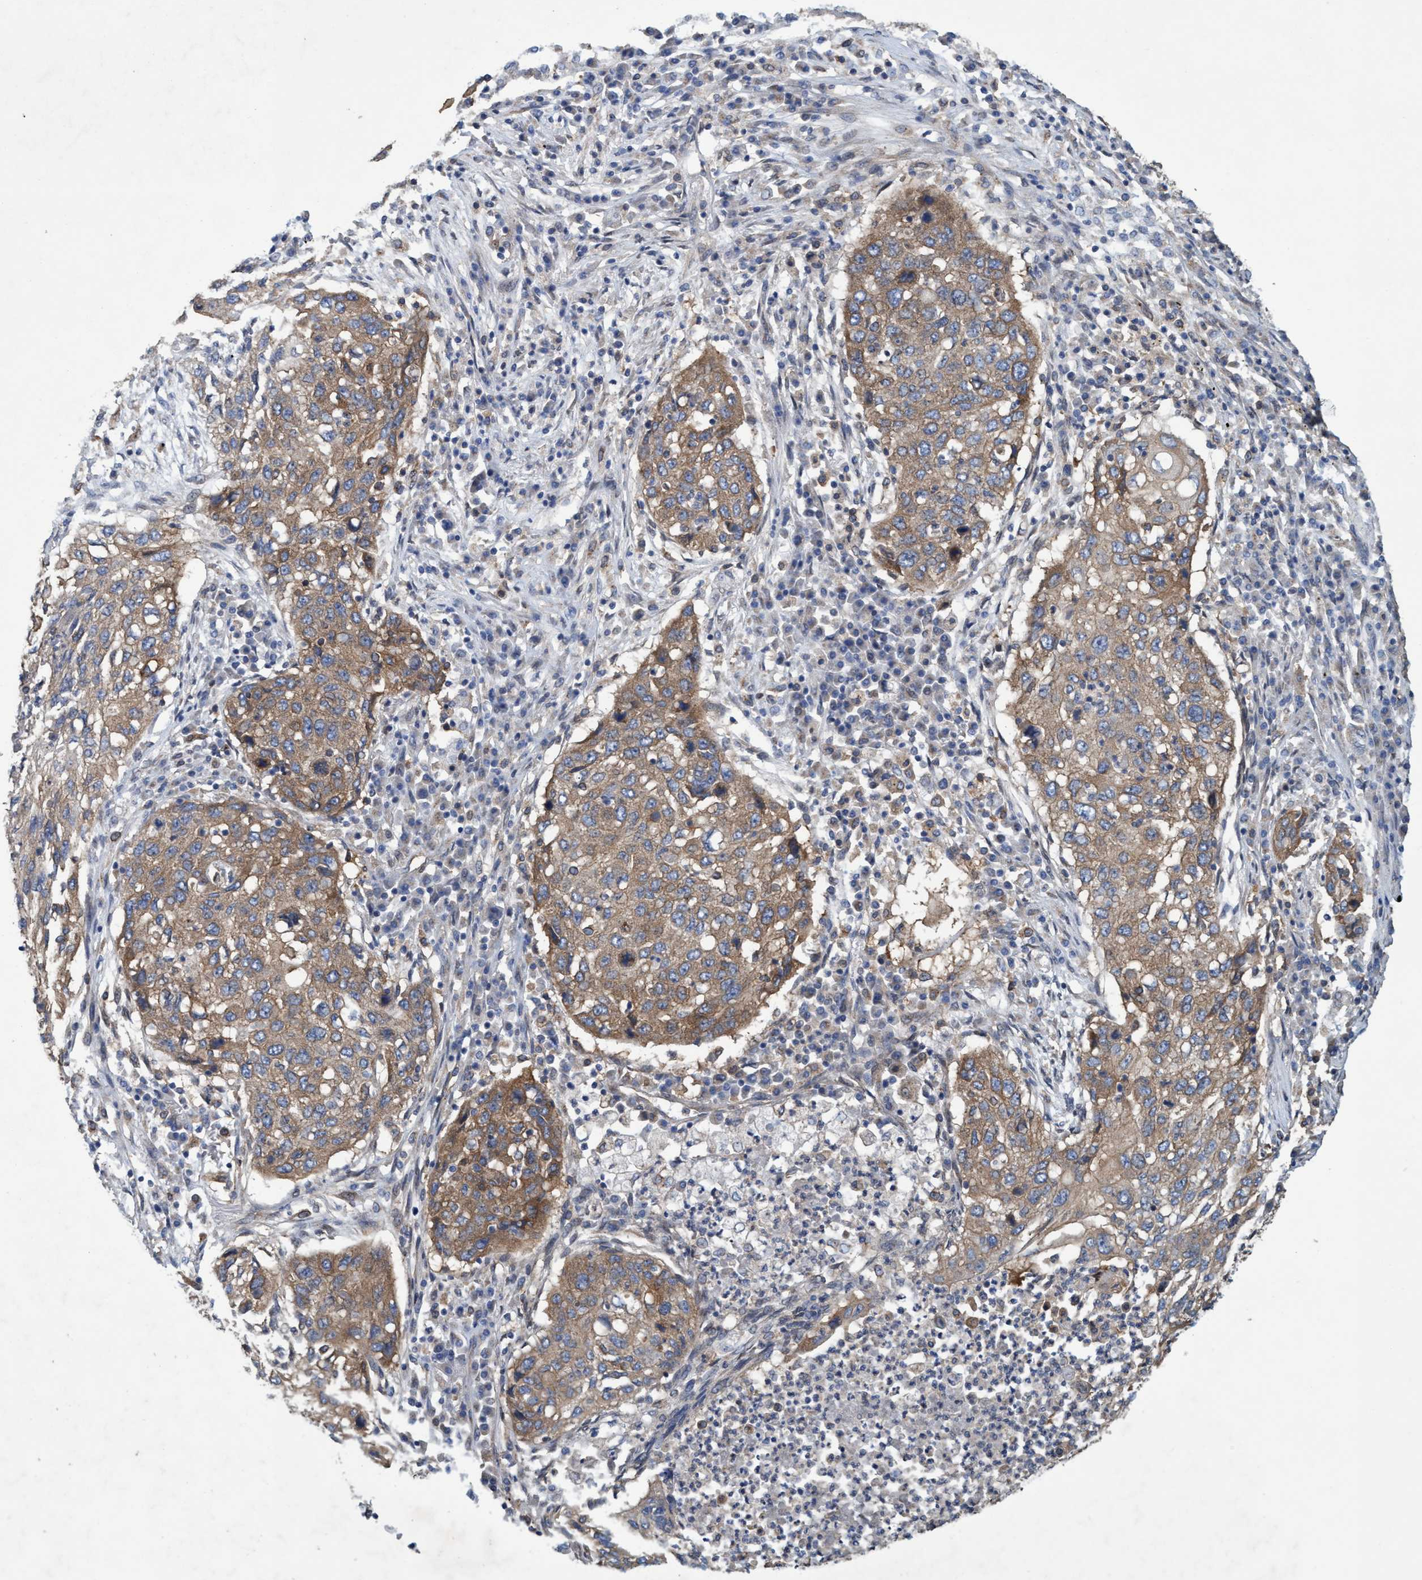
{"staining": {"intensity": "moderate", "quantity": ">75%", "location": "cytoplasmic/membranous"}, "tissue": "lung cancer", "cell_type": "Tumor cells", "image_type": "cancer", "snomed": [{"axis": "morphology", "description": "Squamous cell carcinoma, NOS"}, {"axis": "topography", "description": "Lung"}], "caption": "Immunohistochemistry (IHC) (DAB) staining of human squamous cell carcinoma (lung) displays moderate cytoplasmic/membranous protein staining in about >75% of tumor cells. The staining is performed using DAB (3,3'-diaminobenzidine) brown chromogen to label protein expression. The nuclei are counter-stained blue using hematoxylin.", "gene": "BICD2", "patient": {"sex": "female", "age": 63}}